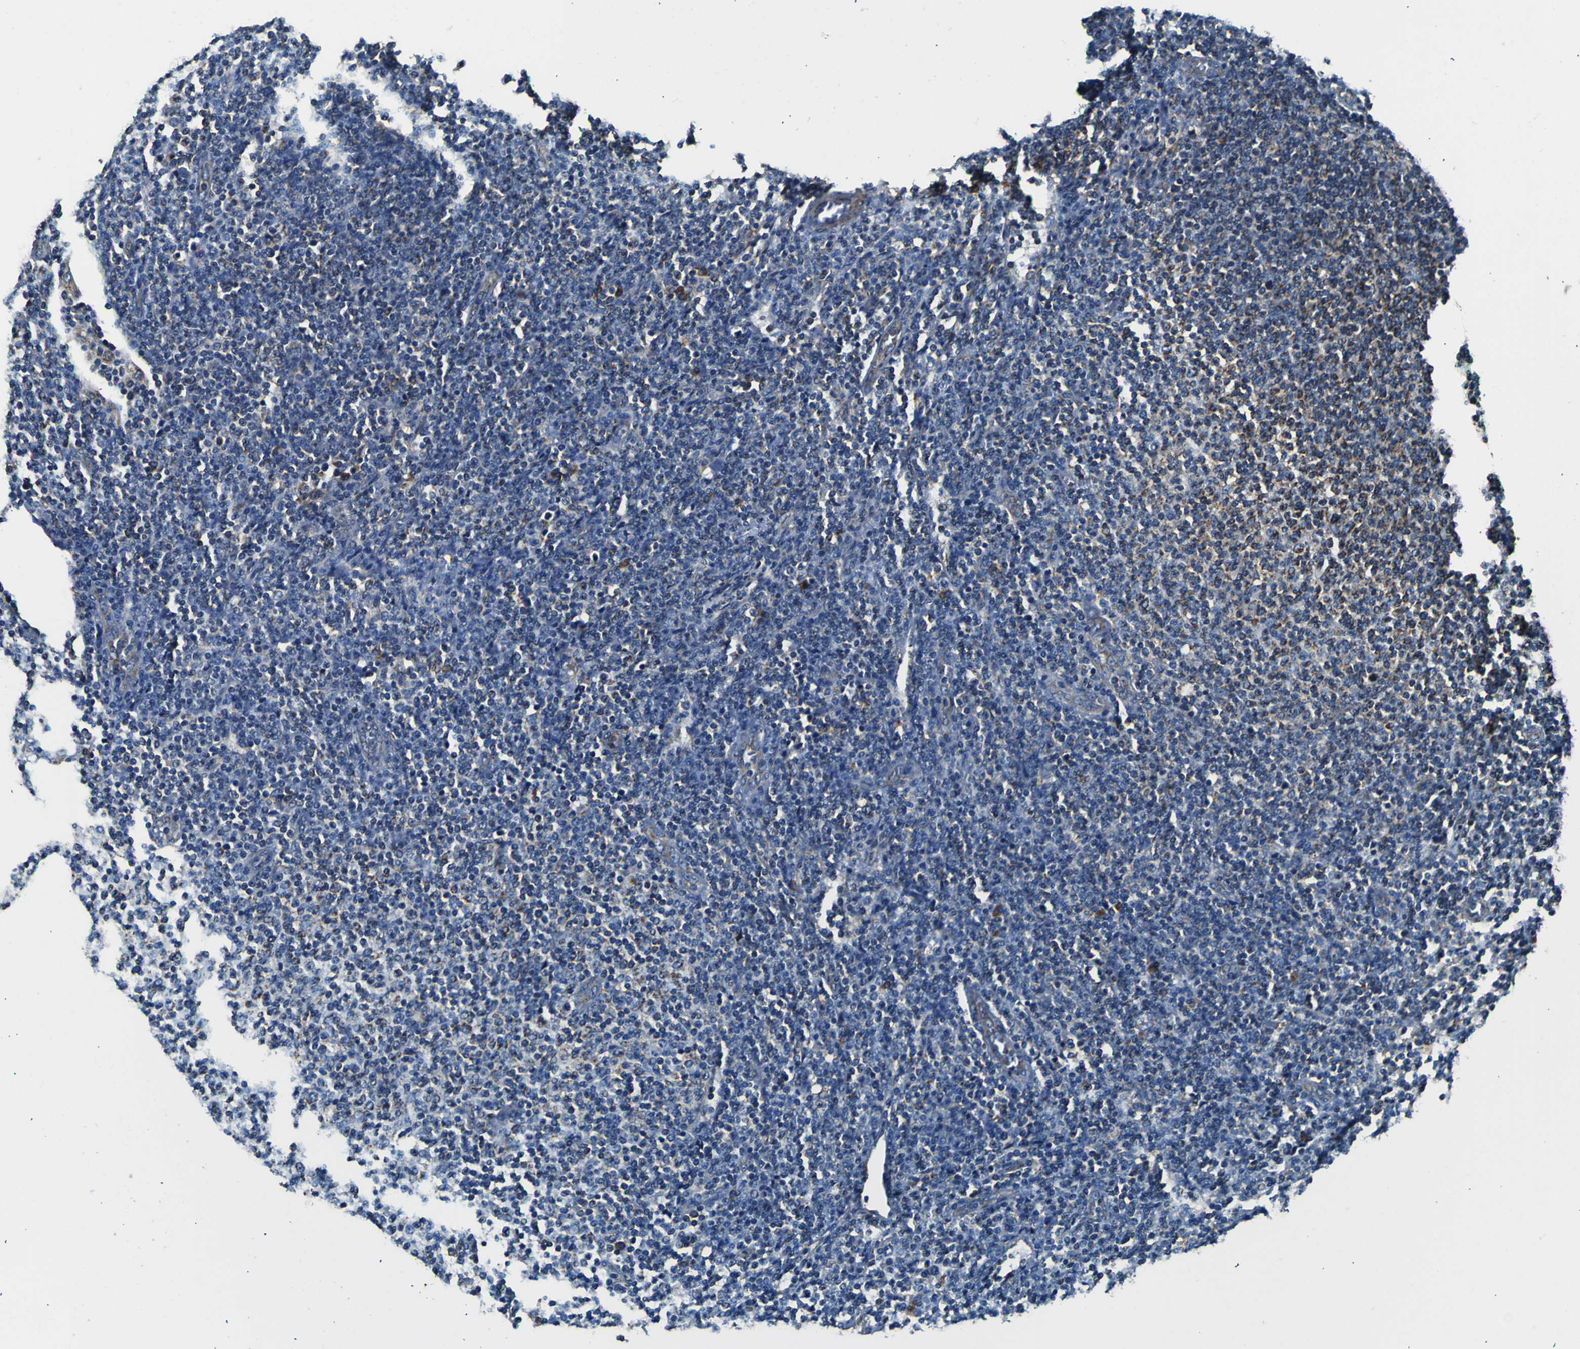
{"staining": {"intensity": "weak", "quantity": "<25%", "location": "cytoplasmic/membranous"}, "tissue": "lymphoma", "cell_type": "Tumor cells", "image_type": "cancer", "snomed": [{"axis": "morphology", "description": "Malignant lymphoma, non-Hodgkin's type, Low grade"}, {"axis": "topography", "description": "Lymph node"}], "caption": "A high-resolution photomicrograph shows immunohistochemistry (IHC) staining of lymphoma, which demonstrates no significant staining in tumor cells.", "gene": "INPP5A", "patient": {"sex": "male", "age": 66}}